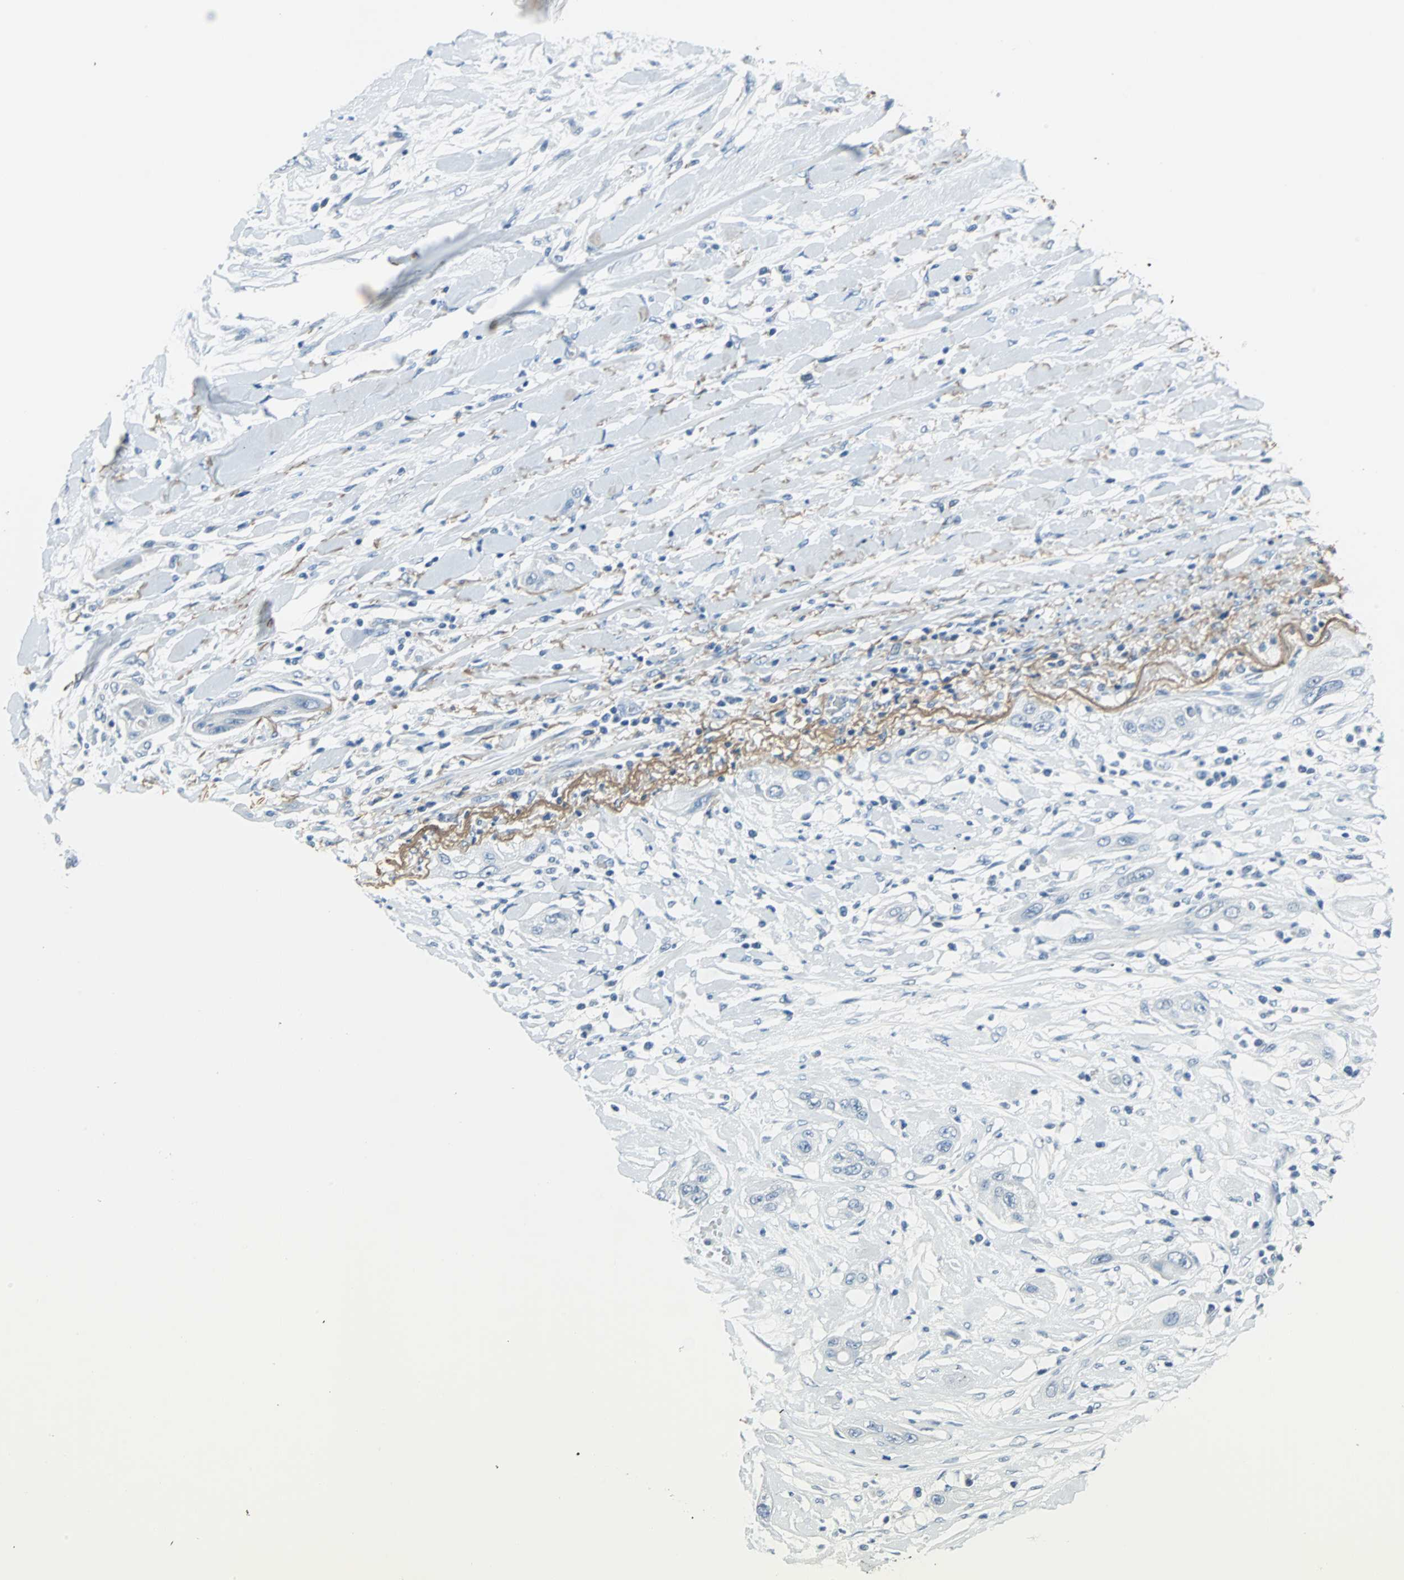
{"staining": {"intensity": "negative", "quantity": "none", "location": "none"}, "tissue": "lung cancer", "cell_type": "Tumor cells", "image_type": "cancer", "snomed": [{"axis": "morphology", "description": "Squamous cell carcinoma, NOS"}, {"axis": "topography", "description": "Lung"}], "caption": "This is an immunohistochemistry (IHC) histopathology image of lung cancer. There is no expression in tumor cells.", "gene": "MUC7", "patient": {"sex": "female", "age": 47}}